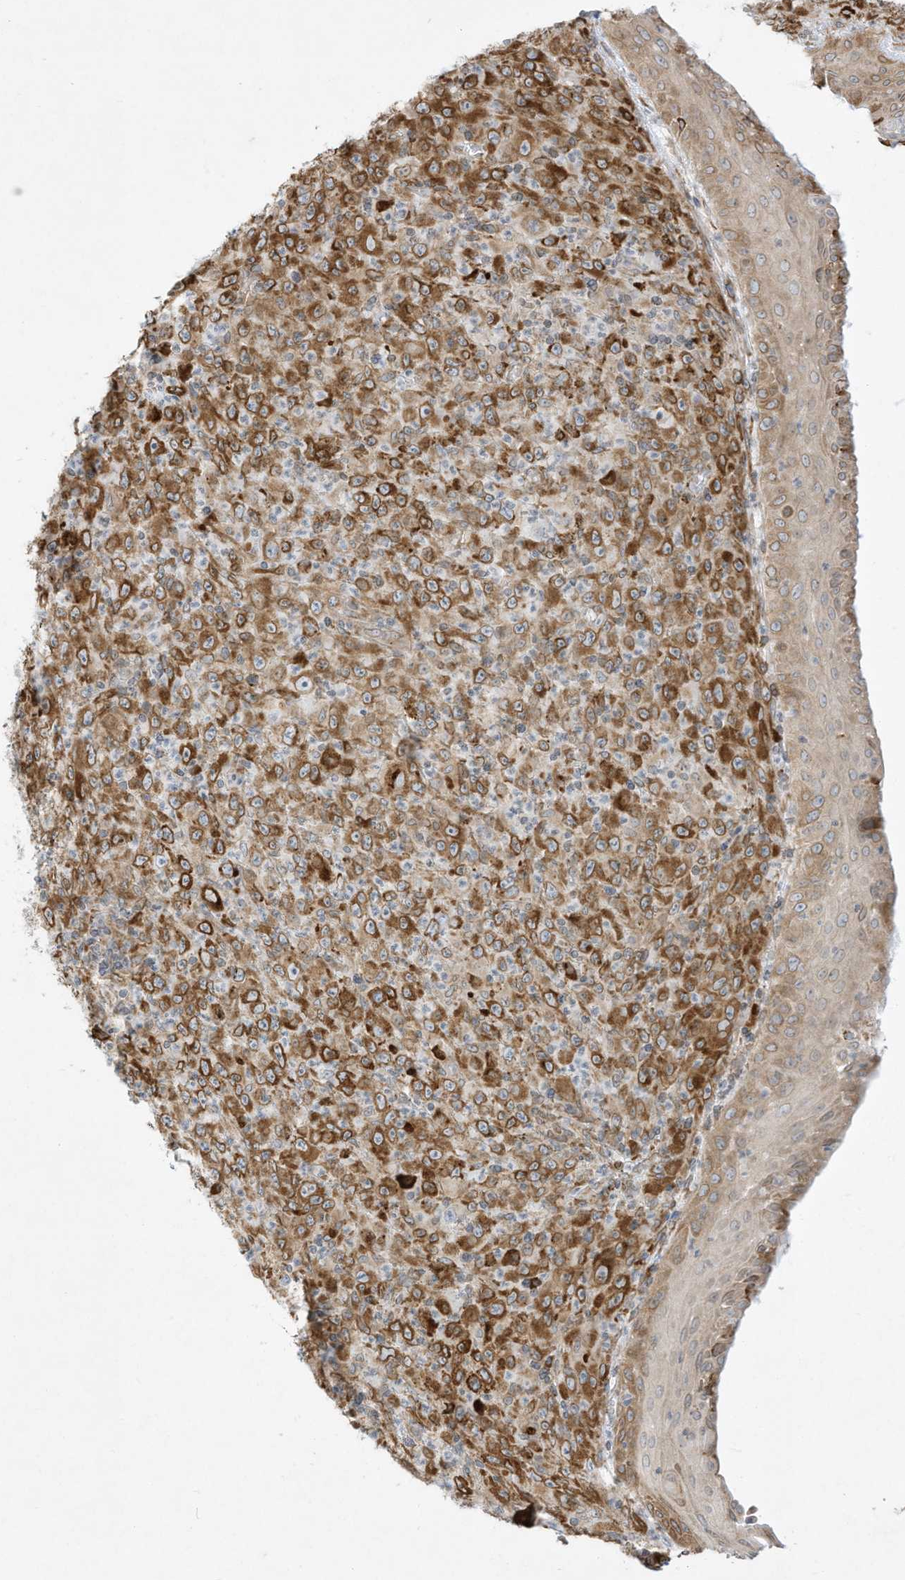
{"staining": {"intensity": "moderate", "quantity": ">75%", "location": "cytoplasmic/membranous"}, "tissue": "melanoma", "cell_type": "Tumor cells", "image_type": "cancer", "snomed": [{"axis": "morphology", "description": "Malignant melanoma, Metastatic site"}, {"axis": "topography", "description": "Skin"}], "caption": "Protein positivity by immunohistochemistry (IHC) displays moderate cytoplasmic/membranous staining in about >75% of tumor cells in melanoma.", "gene": "PTK6", "patient": {"sex": "female", "age": 56}}